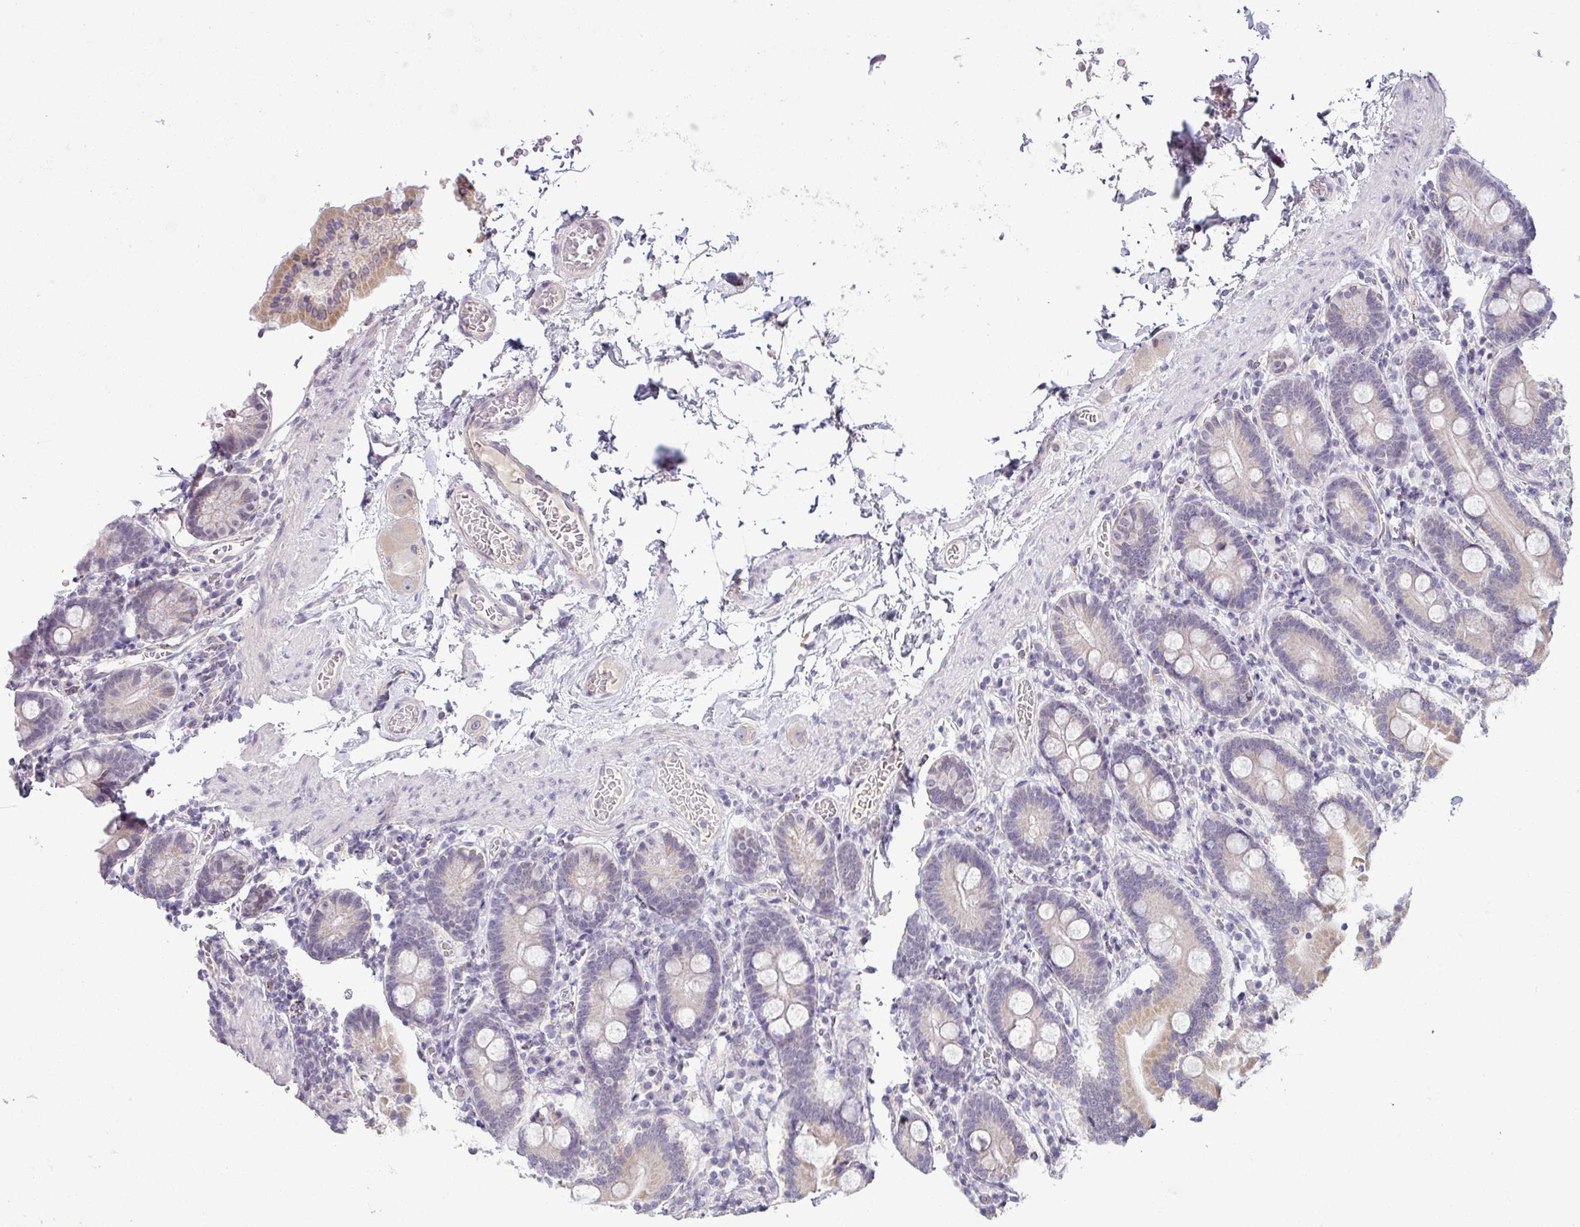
{"staining": {"intensity": "strong", "quantity": "25%-75%", "location": "cytoplasmic/membranous"}, "tissue": "duodenum", "cell_type": "Glandular cells", "image_type": "normal", "snomed": [{"axis": "morphology", "description": "Normal tissue, NOS"}, {"axis": "topography", "description": "Duodenum"}], "caption": "Immunohistochemistry (IHC) staining of unremarkable duodenum, which shows high levels of strong cytoplasmic/membranous staining in approximately 25%-75% of glandular cells indicating strong cytoplasmic/membranous protein expression. The staining was performed using DAB (brown) for protein detection and nuclei were counterstained in hematoxylin (blue).", "gene": "HBEGF", "patient": {"sex": "male", "age": 55}}